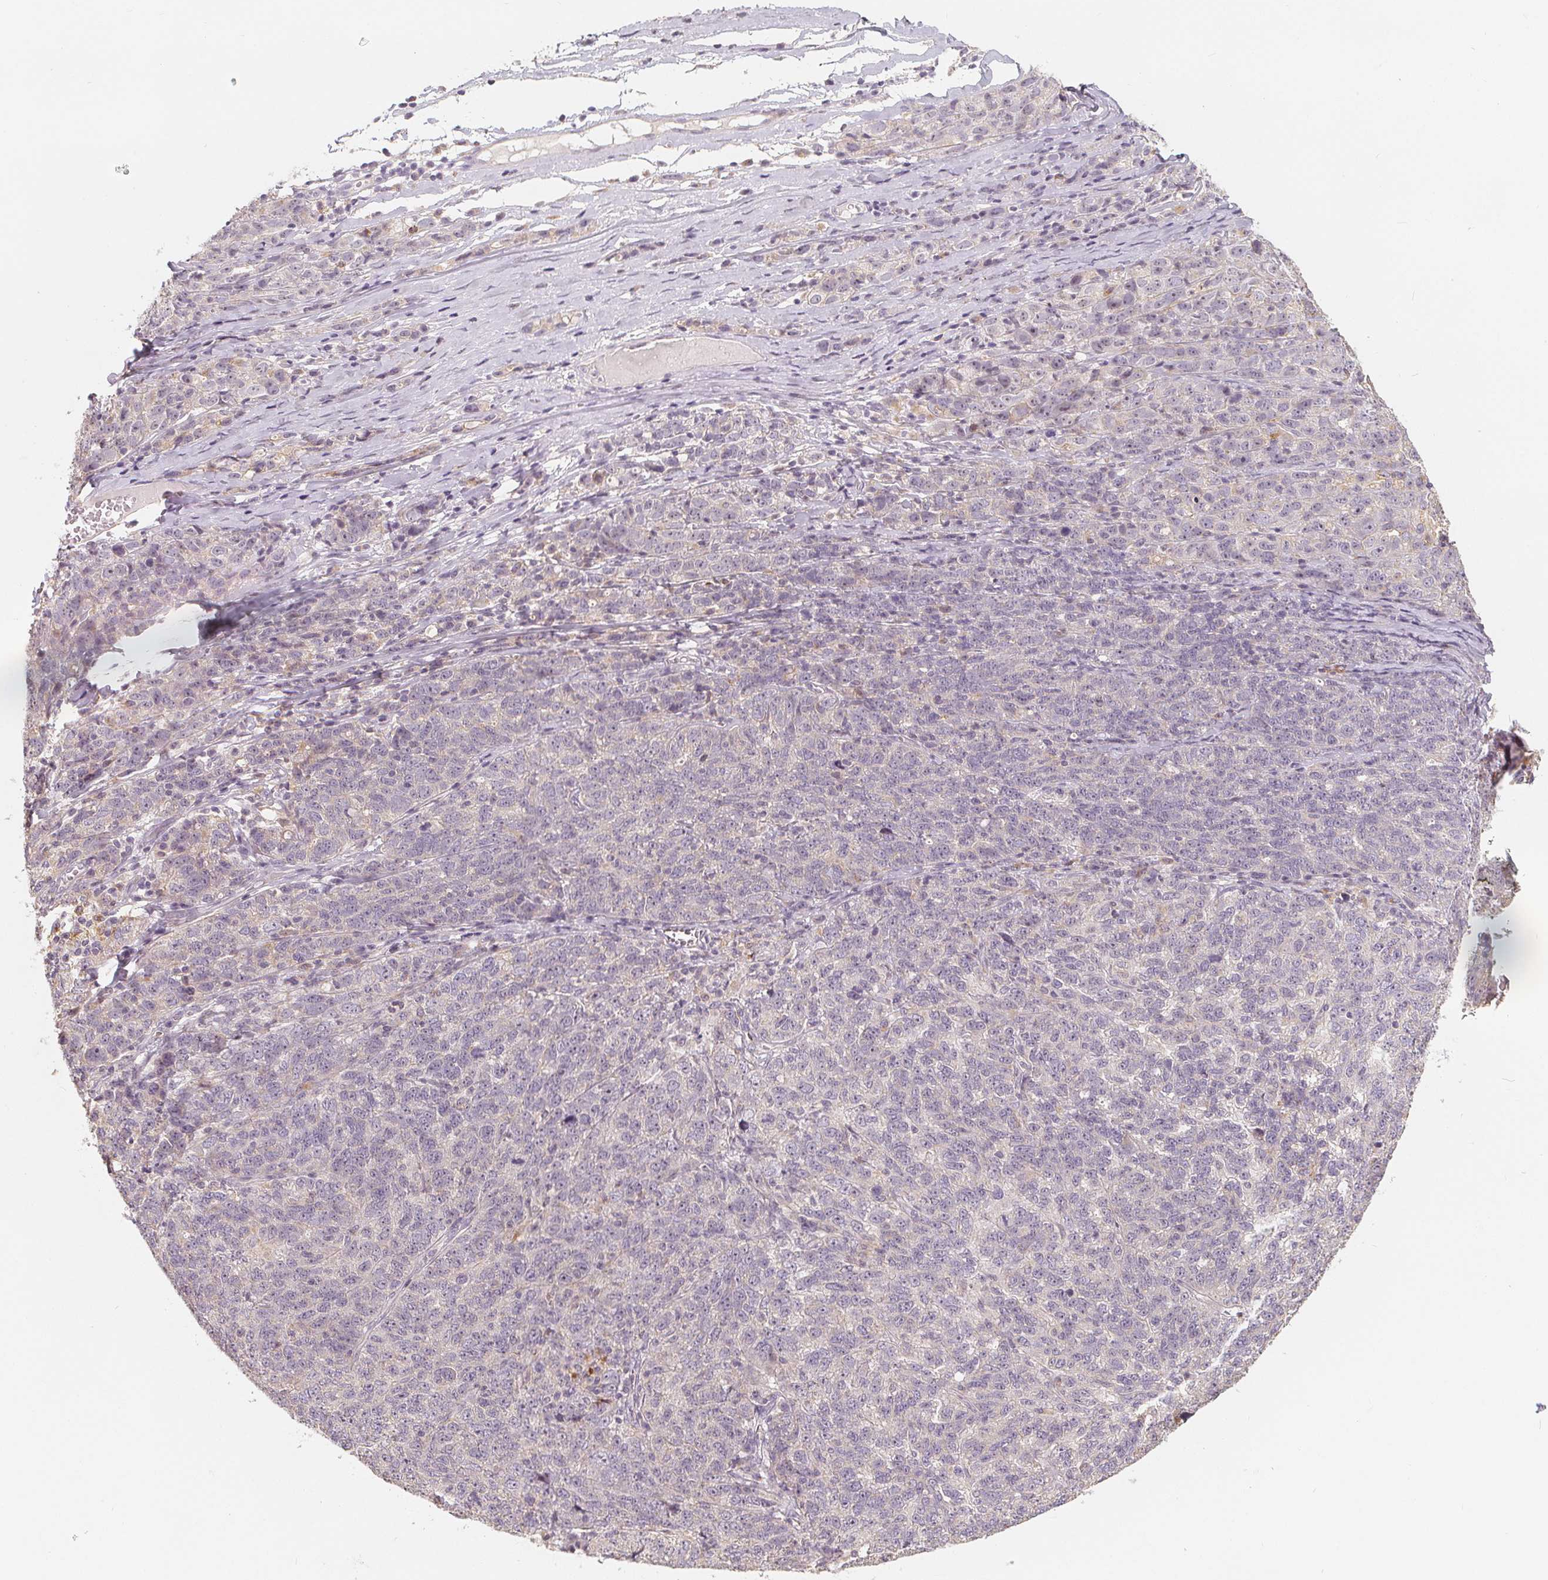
{"staining": {"intensity": "negative", "quantity": "none", "location": "none"}, "tissue": "ovarian cancer", "cell_type": "Tumor cells", "image_type": "cancer", "snomed": [{"axis": "morphology", "description": "Cystadenocarcinoma, serous, NOS"}, {"axis": "topography", "description": "Ovary"}], "caption": "Image shows no significant protein staining in tumor cells of ovarian serous cystadenocarcinoma.", "gene": "DRC3", "patient": {"sex": "female", "age": 71}}